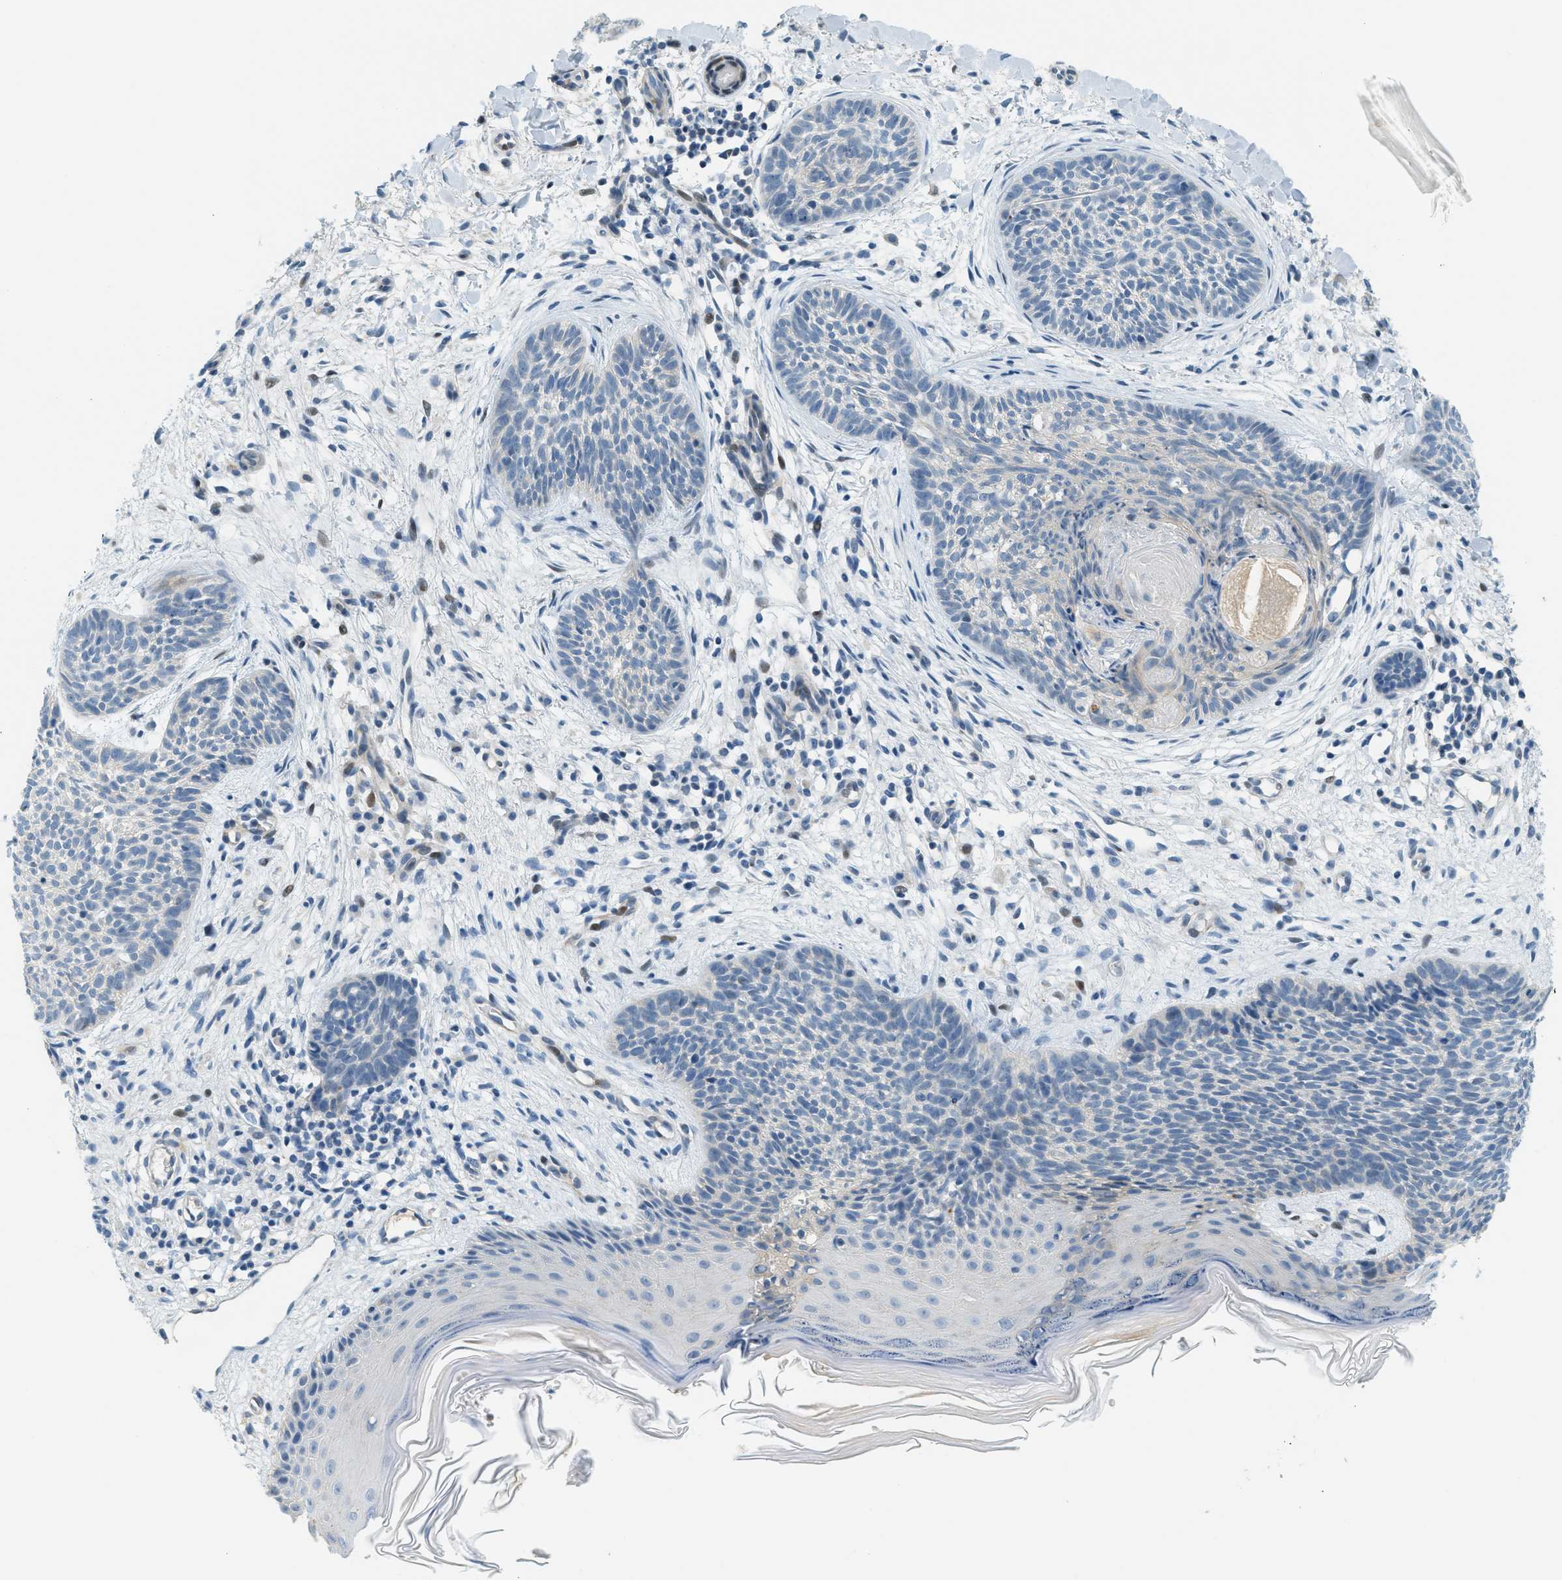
{"staining": {"intensity": "negative", "quantity": "none", "location": "none"}, "tissue": "skin cancer", "cell_type": "Tumor cells", "image_type": "cancer", "snomed": [{"axis": "morphology", "description": "Basal cell carcinoma"}, {"axis": "topography", "description": "Skin"}], "caption": "This is an immunohistochemistry (IHC) image of human skin cancer. There is no positivity in tumor cells.", "gene": "CYP4X1", "patient": {"sex": "female", "age": 59}}